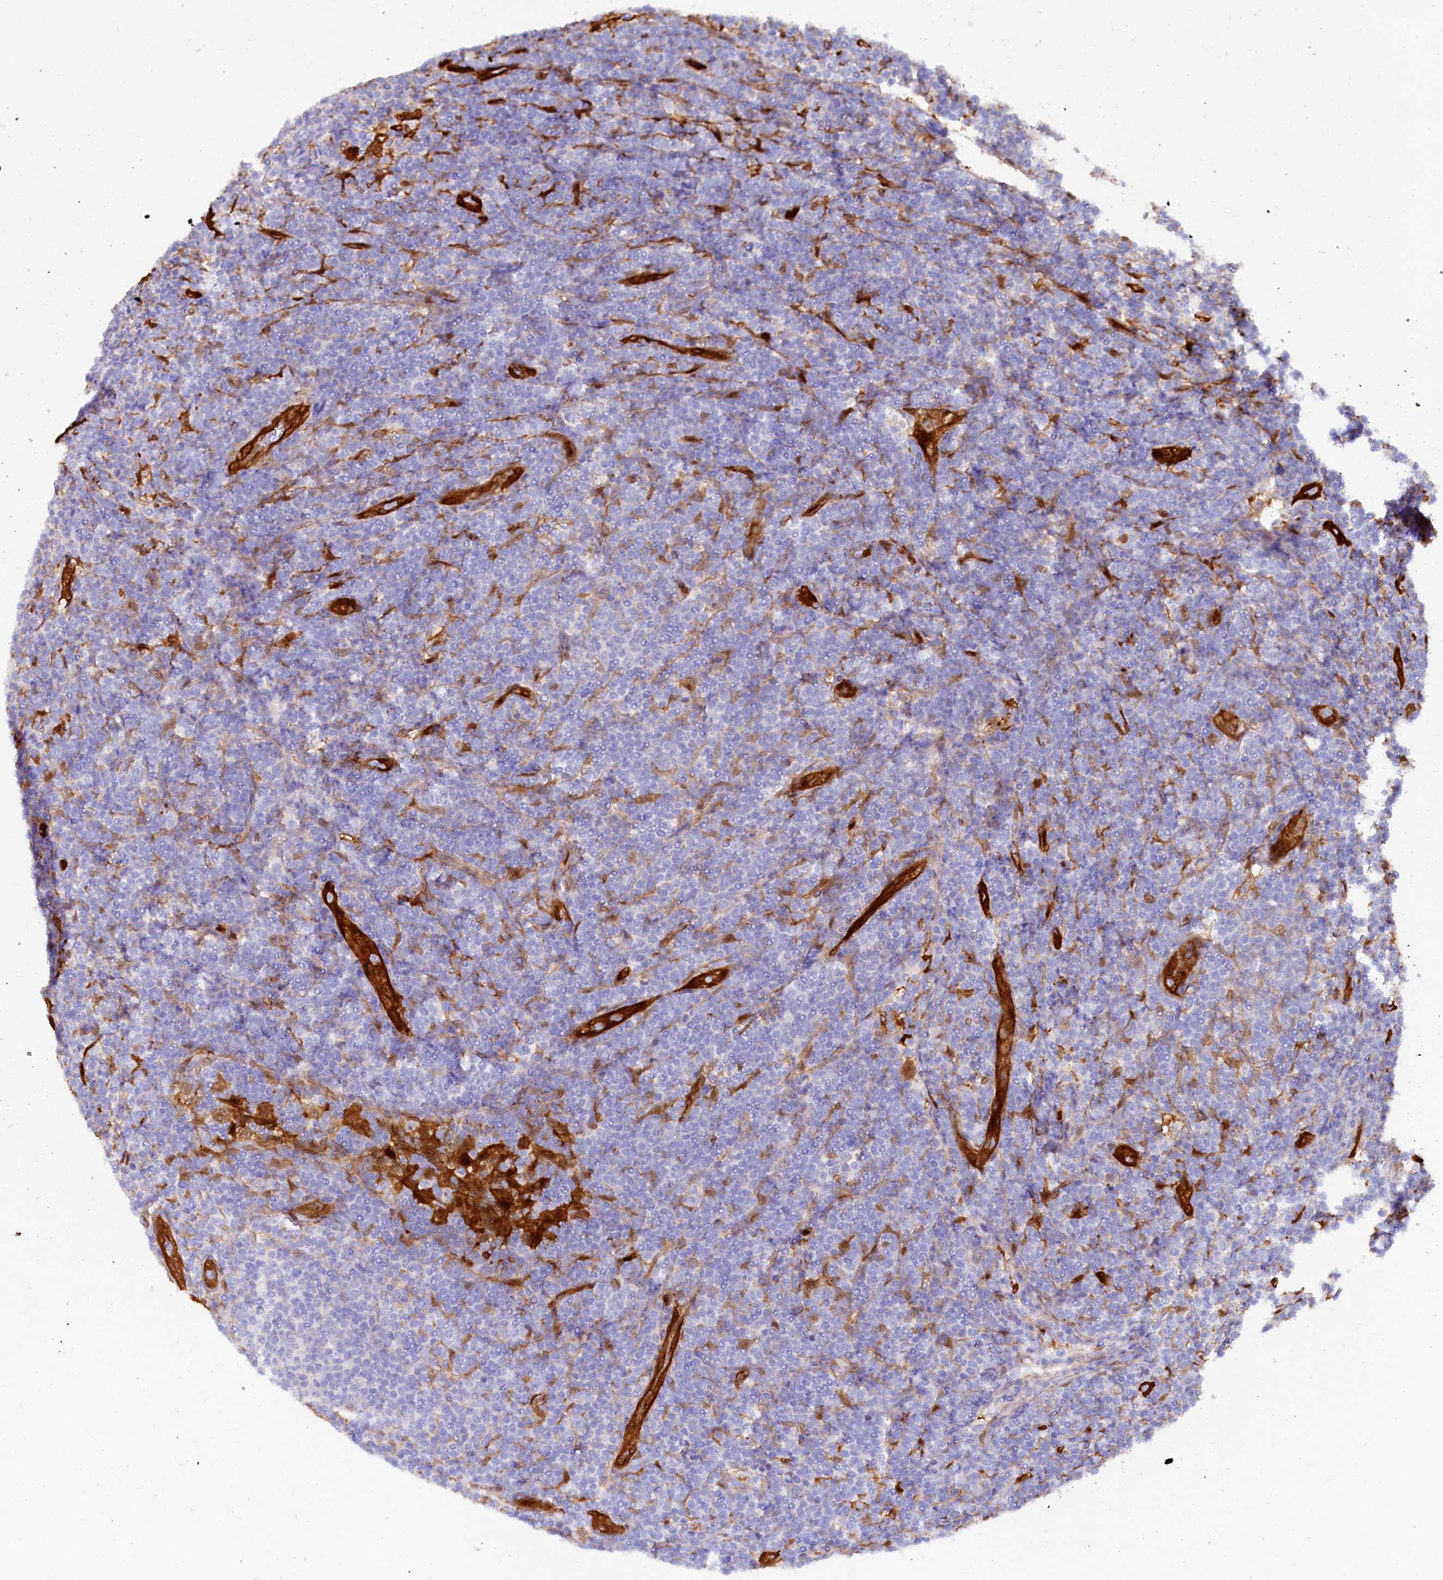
{"staining": {"intensity": "negative", "quantity": "none", "location": "none"}, "tissue": "lymphoma", "cell_type": "Tumor cells", "image_type": "cancer", "snomed": [{"axis": "morphology", "description": "Malignant lymphoma, non-Hodgkin's type, Low grade"}, {"axis": "topography", "description": "Lymph node"}], "caption": "Immunohistochemistry (IHC) of lymphoma exhibits no staining in tumor cells.", "gene": "IL17RD", "patient": {"sex": "male", "age": 66}}